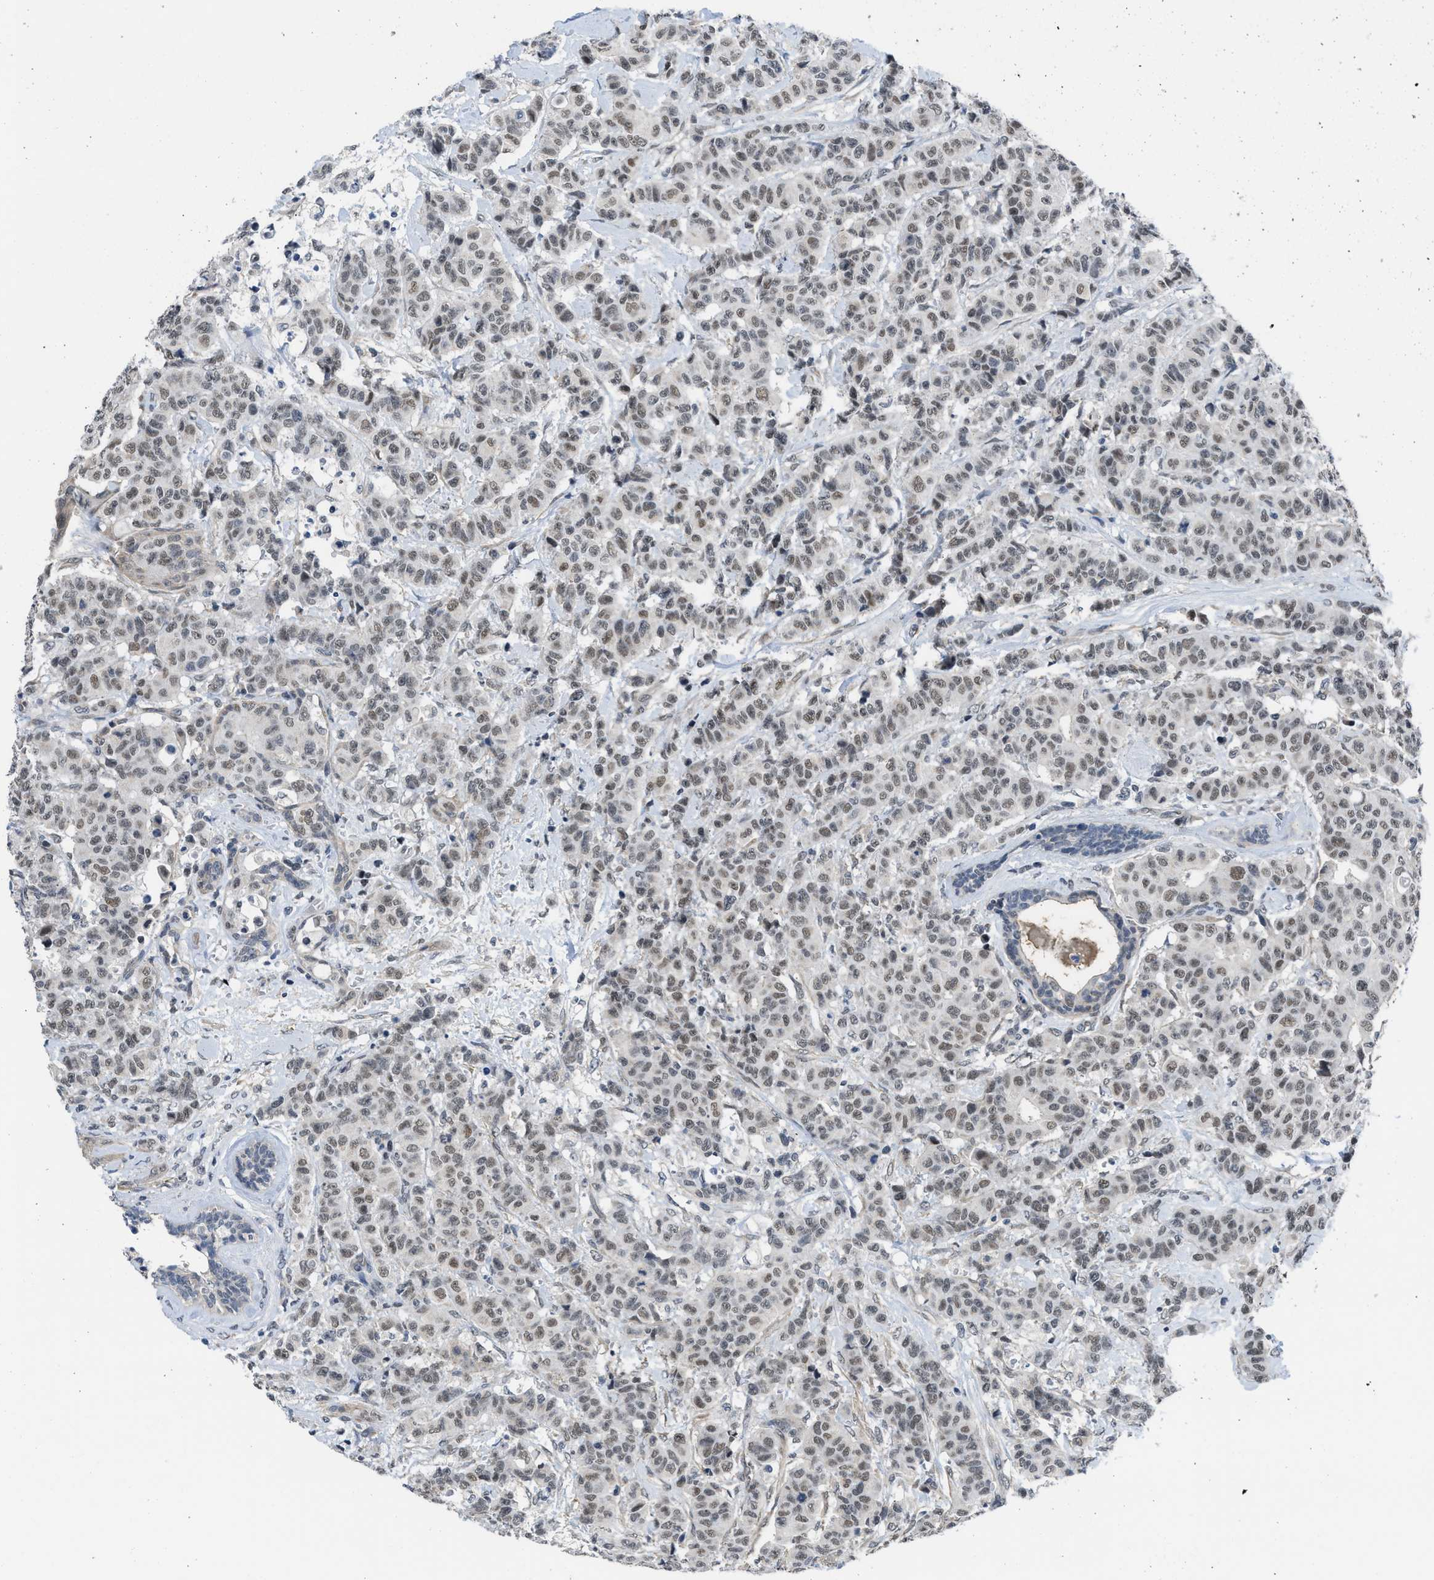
{"staining": {"intensity": "moderate", "quantity": ">75%", "location": "nuclear"}, "tissue": "breast cancer", "cell_type": "Tumor cells", "image_type": "cancer", "snomed": [{"axis": "morphology", "description": "Normal tissue, NOS"}, {"axis": "morphology", "description": "Duct carcinoma"}, {"axis": "topography", "description": "Breast"}], "caption": "The histopathology image reveals a brown stain indicating the presence of a protein in the nuclear of tumor cells in intraductal carcinoma (breast). (Brightfield microscopy of DAB IHC at high magnification).", "gene": "TERF2IP", "patient": {"sex": "female", "age": 40}}